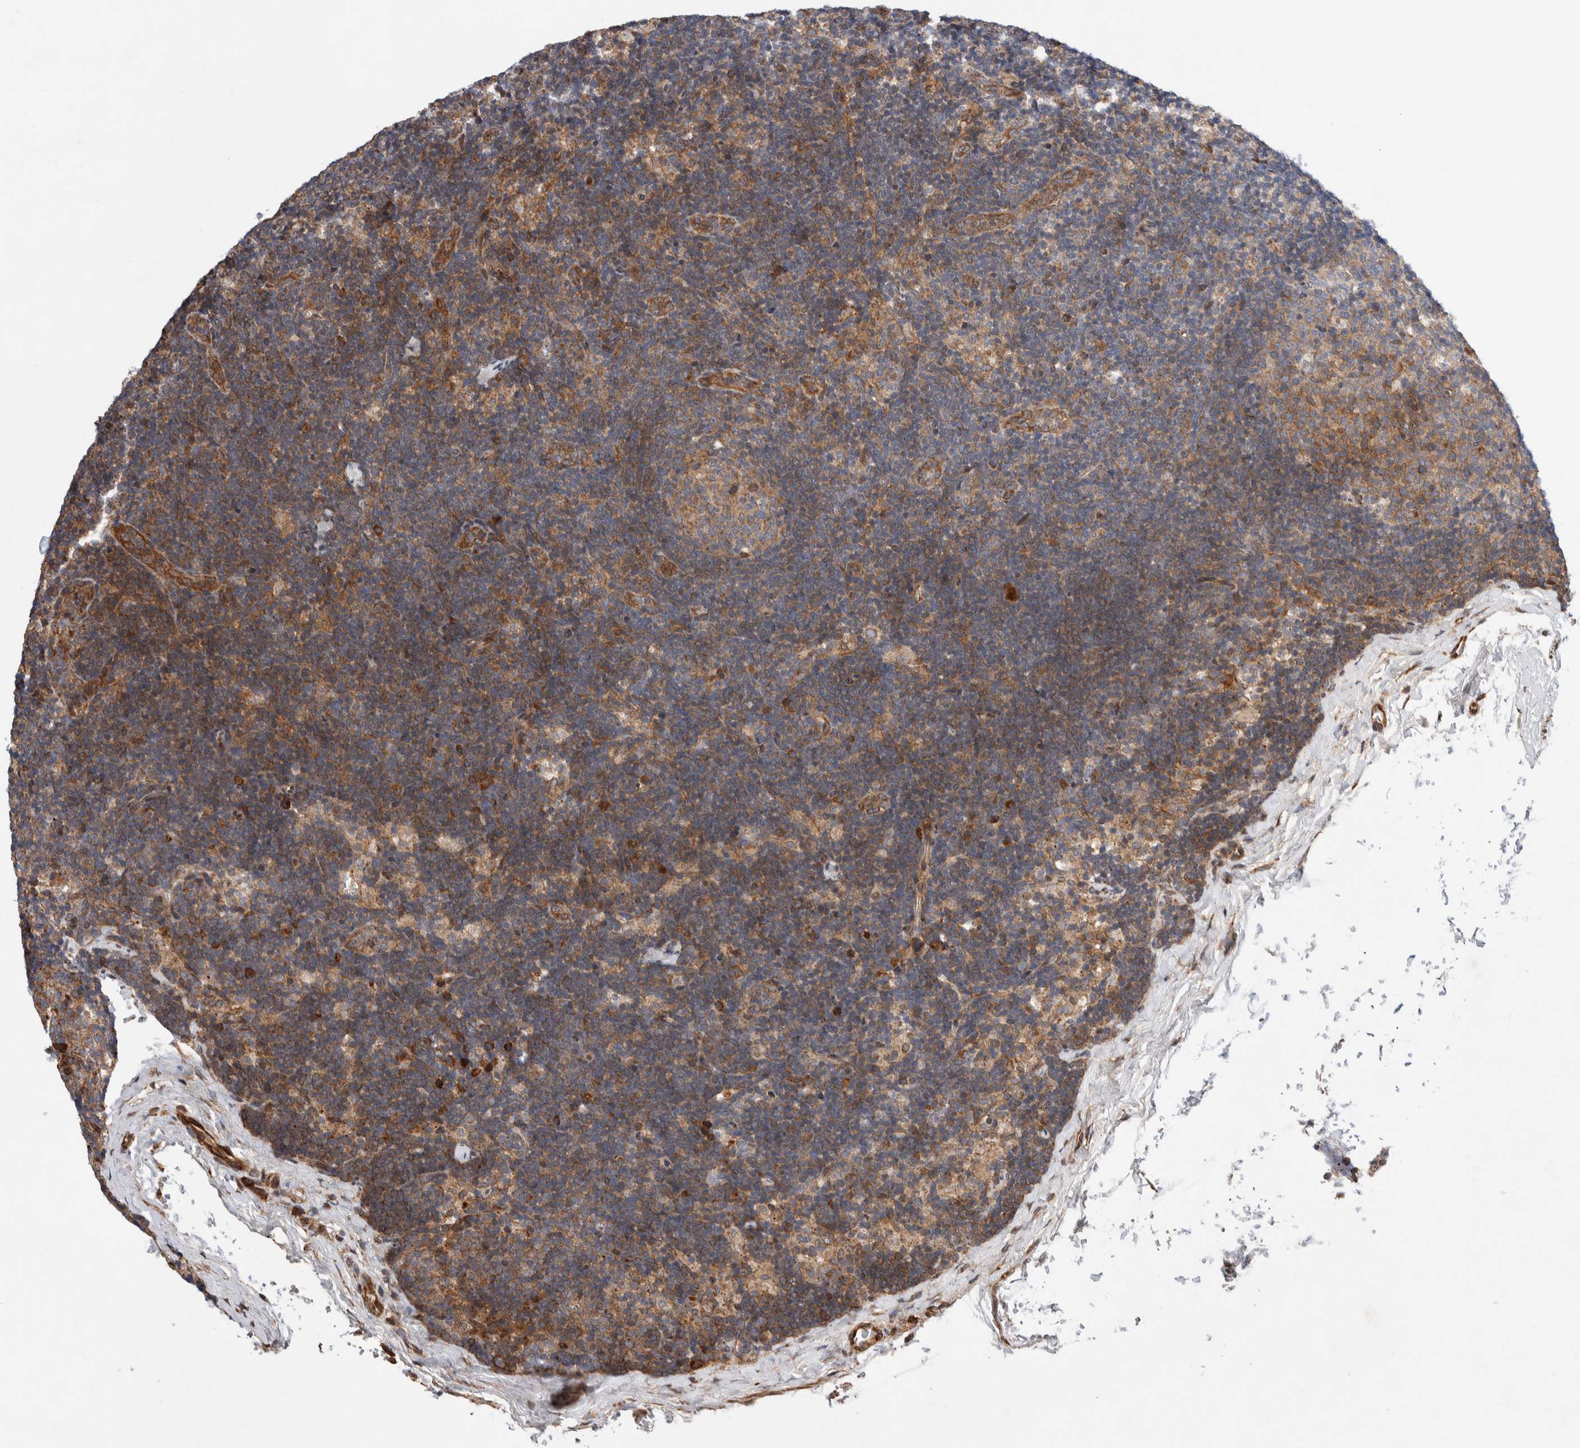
{"staining": {"intensity": "moderate", "quantity": "<25%", "location": "cytoplasmic/membranous"}, "tissue": "lymph node", "cell_type": "Germinal center cells", "image_type": "normal", "snomed": [{"axis": "morphology", "description": "Normal tissue, NOS"}, {"axis": "topography", "description": "Lymph node"}], "caption": "The immunohistochemical stain highlights moderate cytoplasmic/membranous expression in germinal center cells of normal lymph node.", "gene": "LZTS1", "patient": {"sex": "female", "age": 22}}